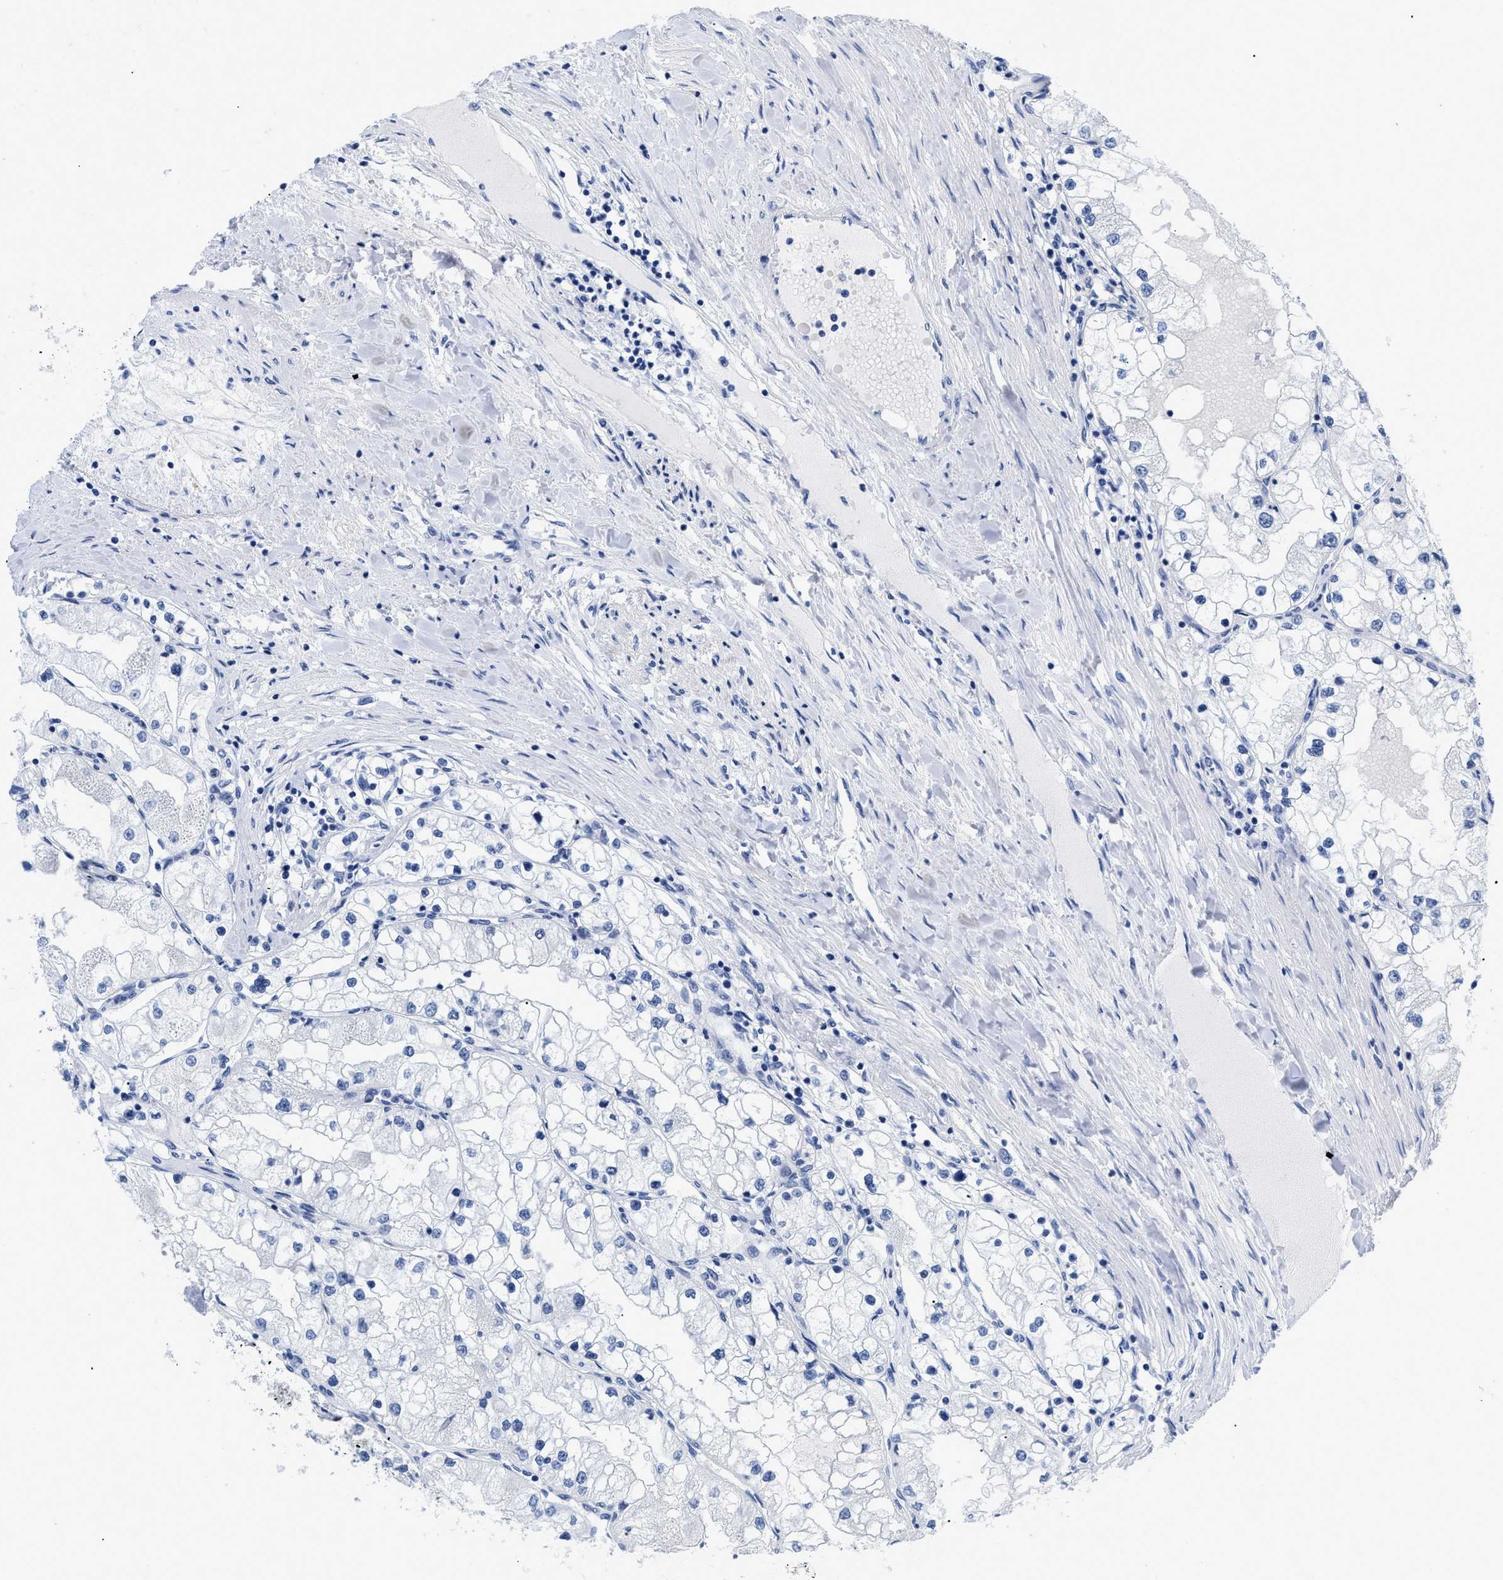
{"staining": {"intensity": "negative", "quantity": "none", "location": "none"}, "tissue": "renal cancer", "cell_type": "Tumor cells", "image_type": "cancer", "snomed": [{"axis": "morphology", "description": "Adenocarcinoma, NOS"}, {"axis": "topography", "description": "Kidney"}], "caption": "There is no significant positivity in tumor cells of renal adenocarcinoma. (DAB immunohistochemistry (IHC), high magnification).", "gene": "DUSP26", "patient": {"sex": "male", "age": 68}}